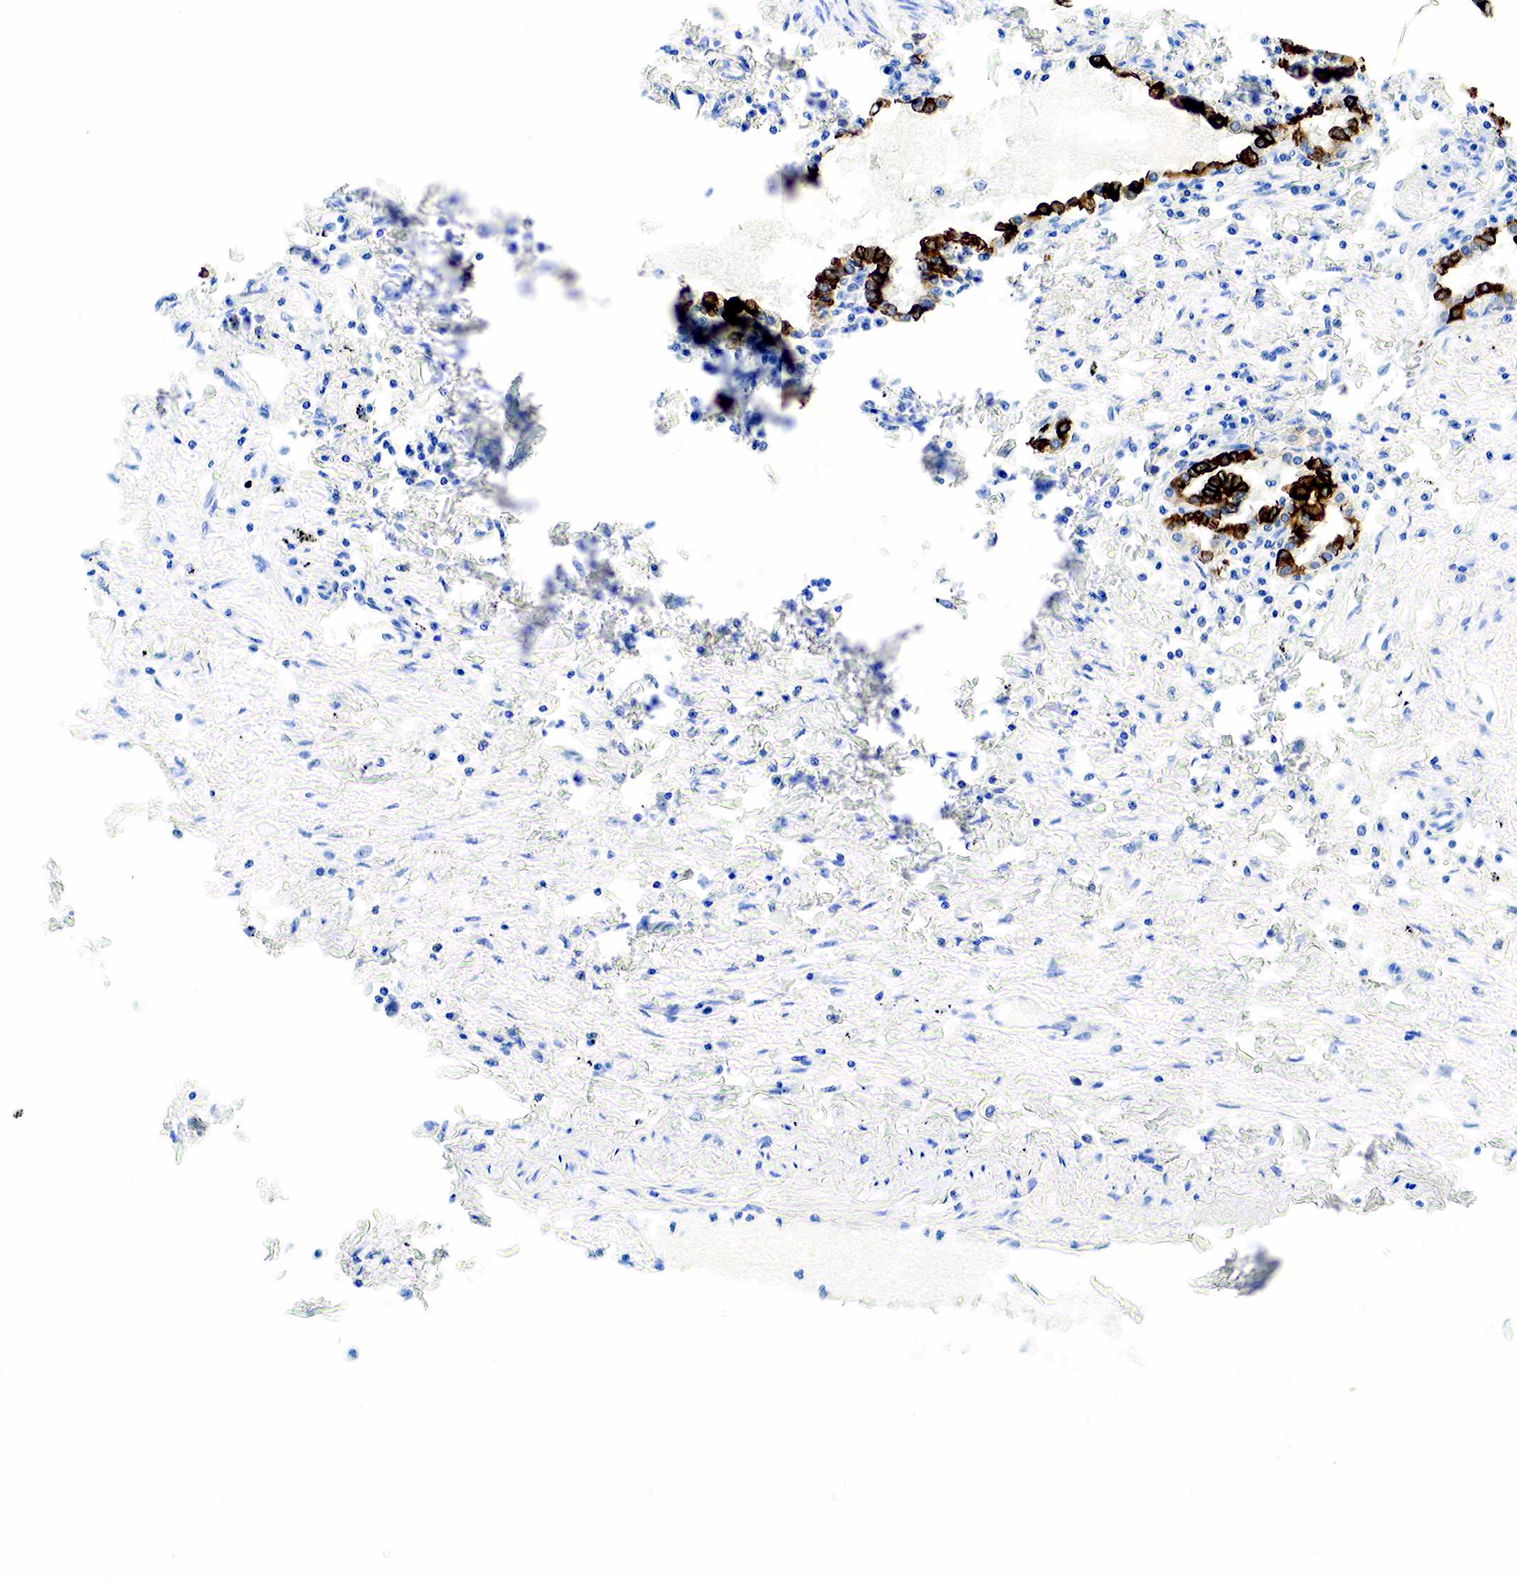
{"staining": {"intensity": "strong", "quantity": "25%-75%", "location": "cytoplasmic/membranous"}, "tissue": "lung cancer", "cell_type": "Tumor cells", "image_type": "cancer", "snomed": [{"axis": "morphology", "description": "Adenocarcinoma, NOS"}, {"axis": "topography", "description": "Lung"}], "caption": "Immunohistochemistry micrograph of neoplastic tissue: lung cancer (adenocarcinoma) stained using IHC exhibits high levels of strong protein expression localized specifically in the cytoplasmic/membranous of tumor cells, appearing as a cytoplasmic/membranous brown color.", "gene": "KRT7", "patient": {"sex": "male", "age": 60}}